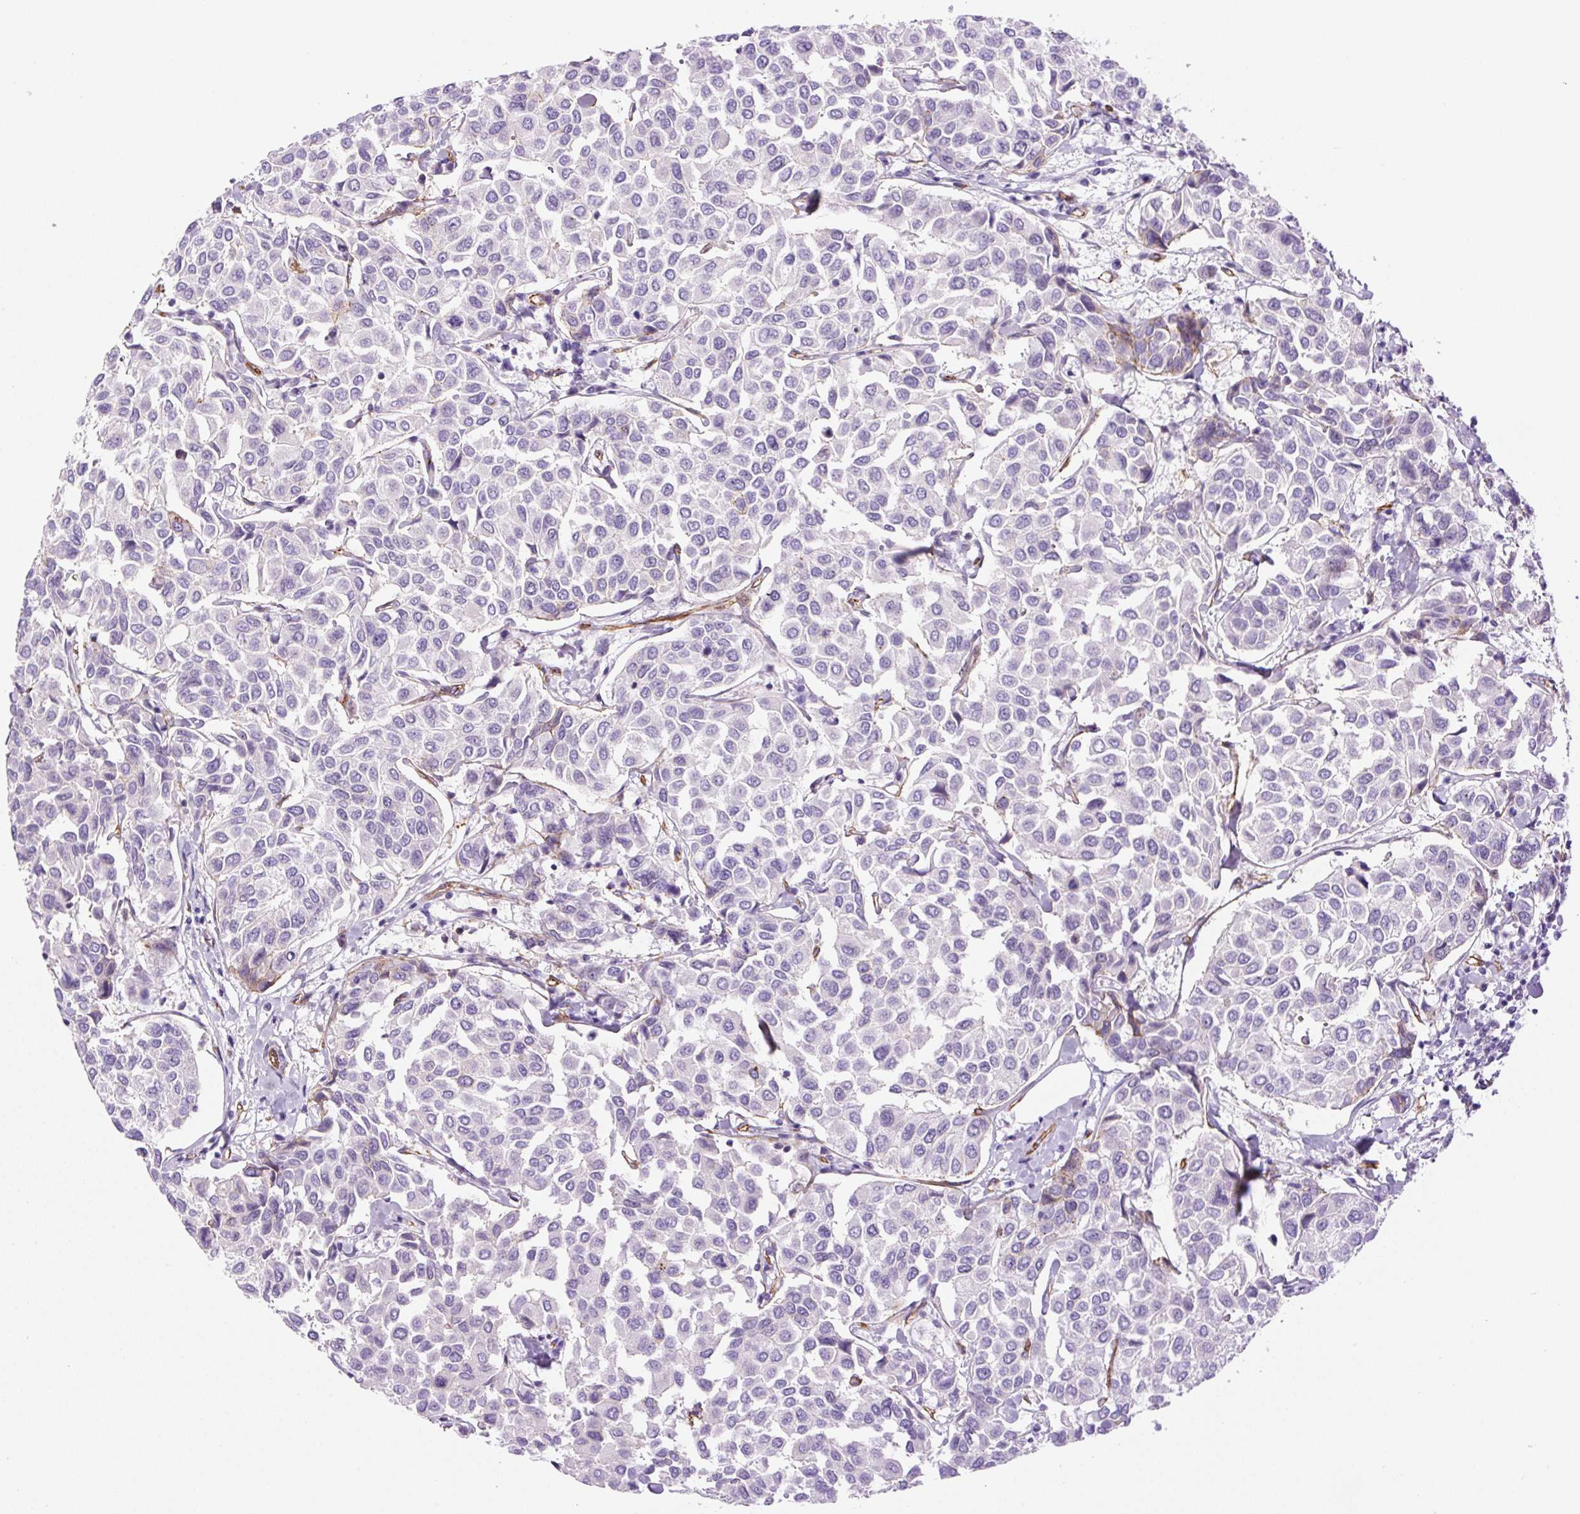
{"staining": {"intensity": "negative", "quantity": "none", "location": "none"}, "tissue": "breast cancer", "cell_type": "Tumor cells", "image_type": "cancer", "snomed": [{"axis": "morphology", "description": "Duct carcinoma"}, {"axis": "topography", "description": "Breast"}], "caption": "Image shows no protein staining in tumor cells of breast cancer (invasive ductal carcinoma) tissue. The staining was performed using DAB (3,3'-diaminobenzidine) to visualize the protein expression in brown, while the nuclei were stained in blue with hematoxylin (Magnification: 20x).", "gene": "MYO5C", "patient": {"sex": "female", "age": 55}}